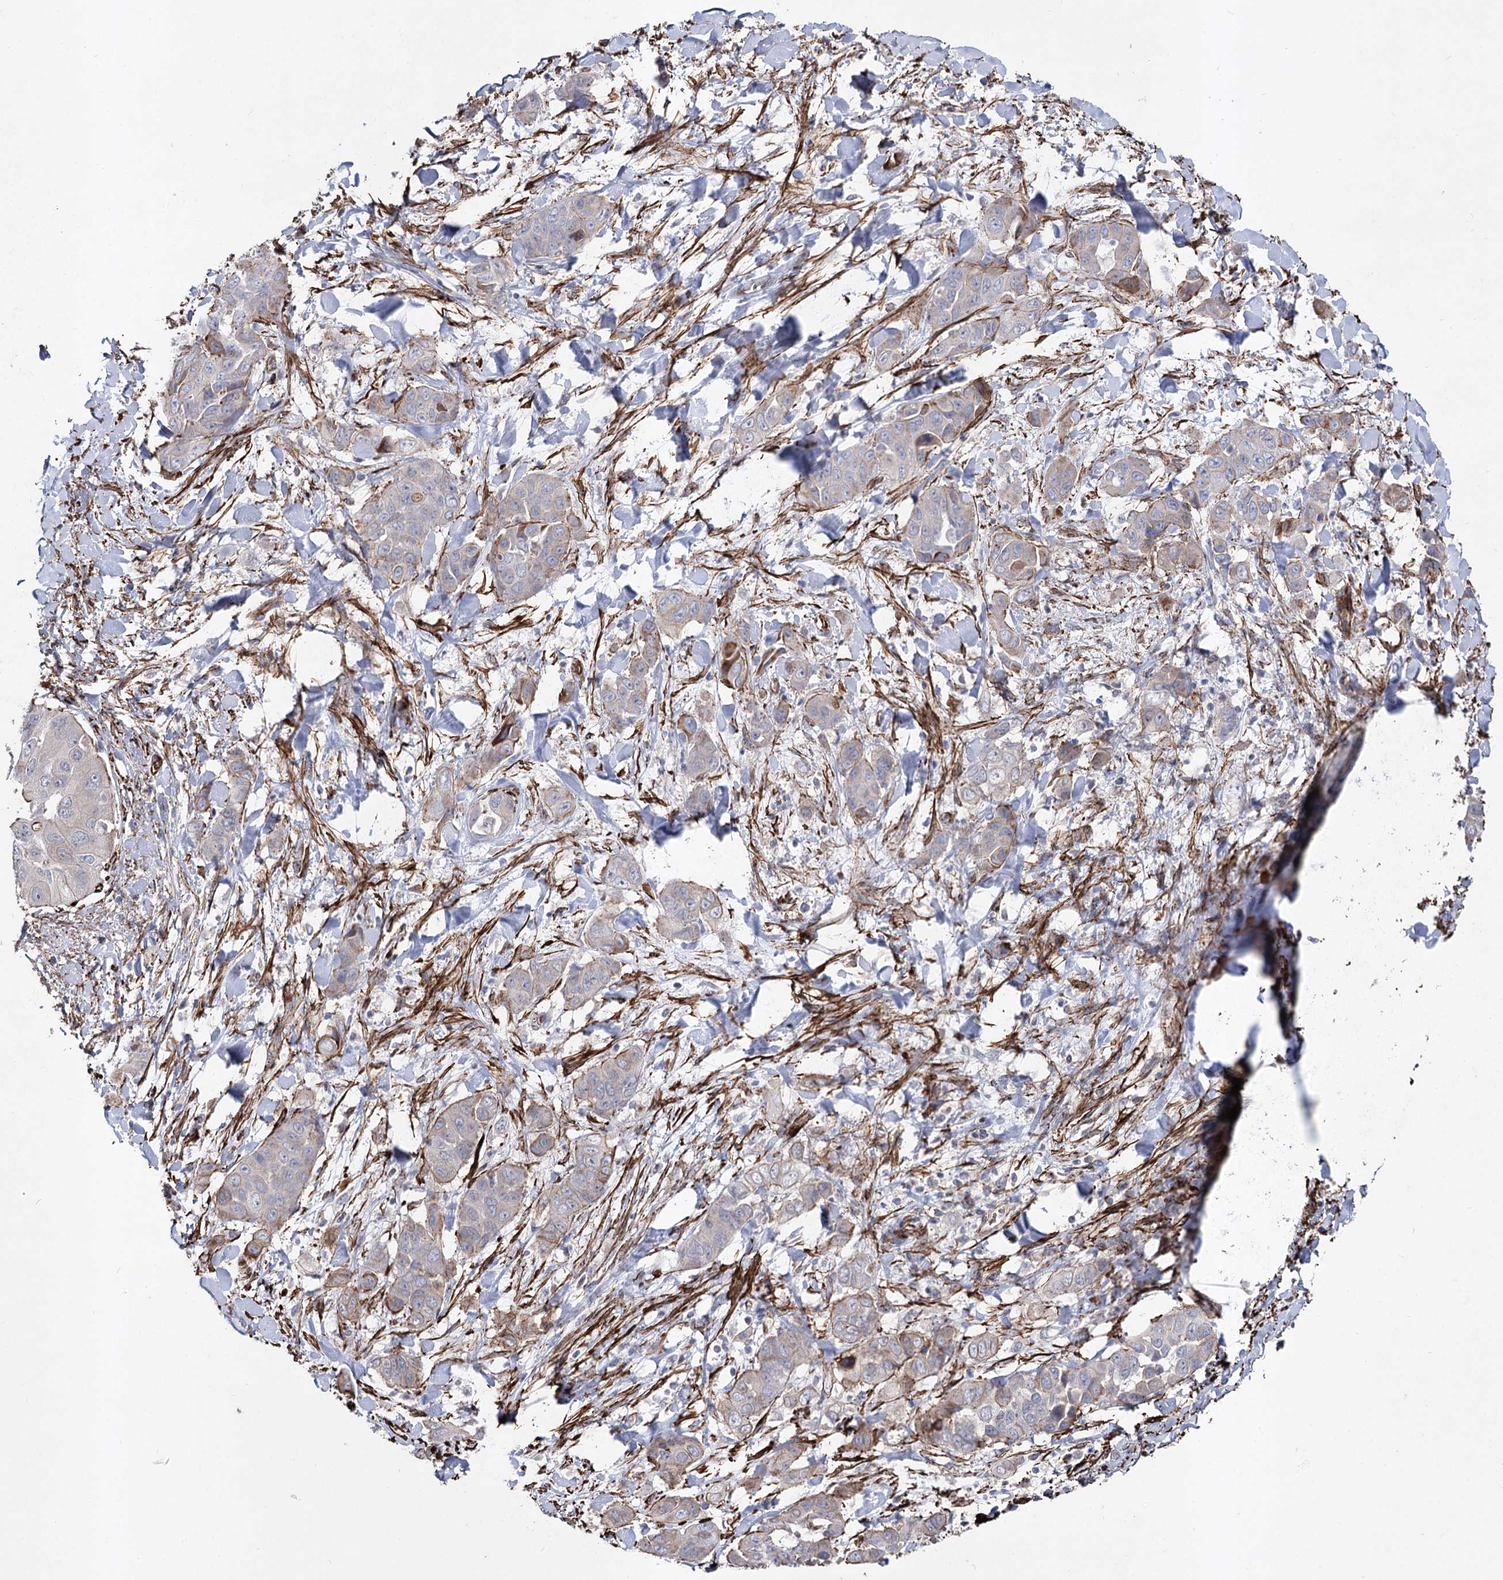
{"staining": {"intensity": "weak", "quantity": "<25%", "location": "cytoplasmic/membranous"}, "tissue": "liver cancer", "cell_type": "Tumor cells", "image_type": "cancer", "snomed": [{"axis": "morphology", "description": "Cholangiocarcinoma"}, {"axis": "topography", "description": "Liver"}], "caption": "This is an IHC image of cholangiocarcinoma (liver). There is no expression in tumor cells.", "gene": "ARHGAP20", "patient": {"sex": "female", "age": 52}}